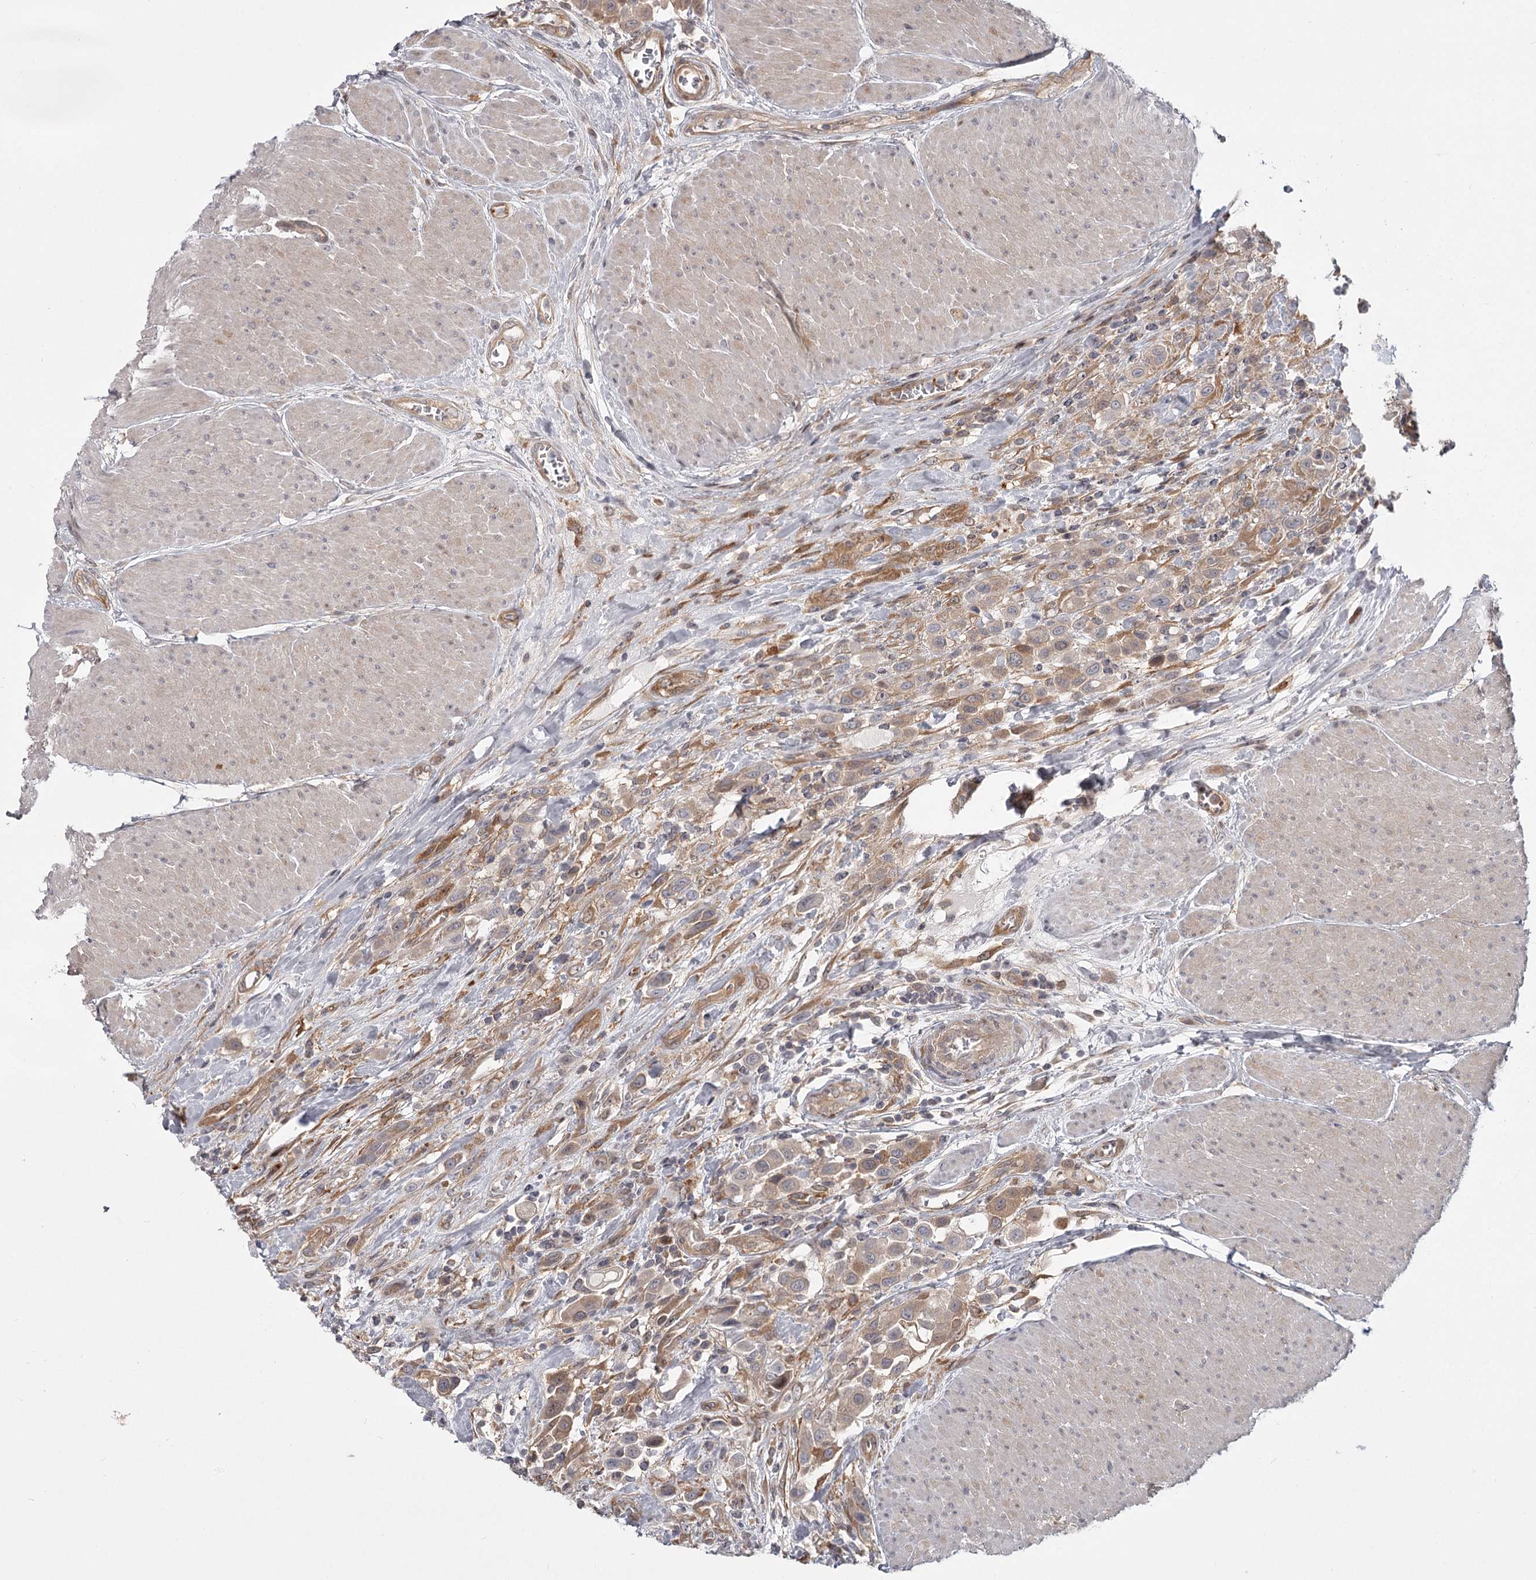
{"staining": {"intensity": "moderate", "quantity": "<25%", "location": "cytoplasmic/membranous"}, "tissue": "urothelial cancer", "cell_type": "Tumor cells", "image_type": "cancer", "snomed": [{"axis": "morphology", "description": "Urothelial carcinoma, High grade"}, {"axis": "topography", "description": "Urinary bladder"}], "caption": "This micrograph shows IHC staining of human urothelial cancer, with low moderate cytoplasmic/membranous positivity in approximately <25% of tumor cells.", "gene": "CCNG2", "patient": {"sex": "male", "age": 50}}